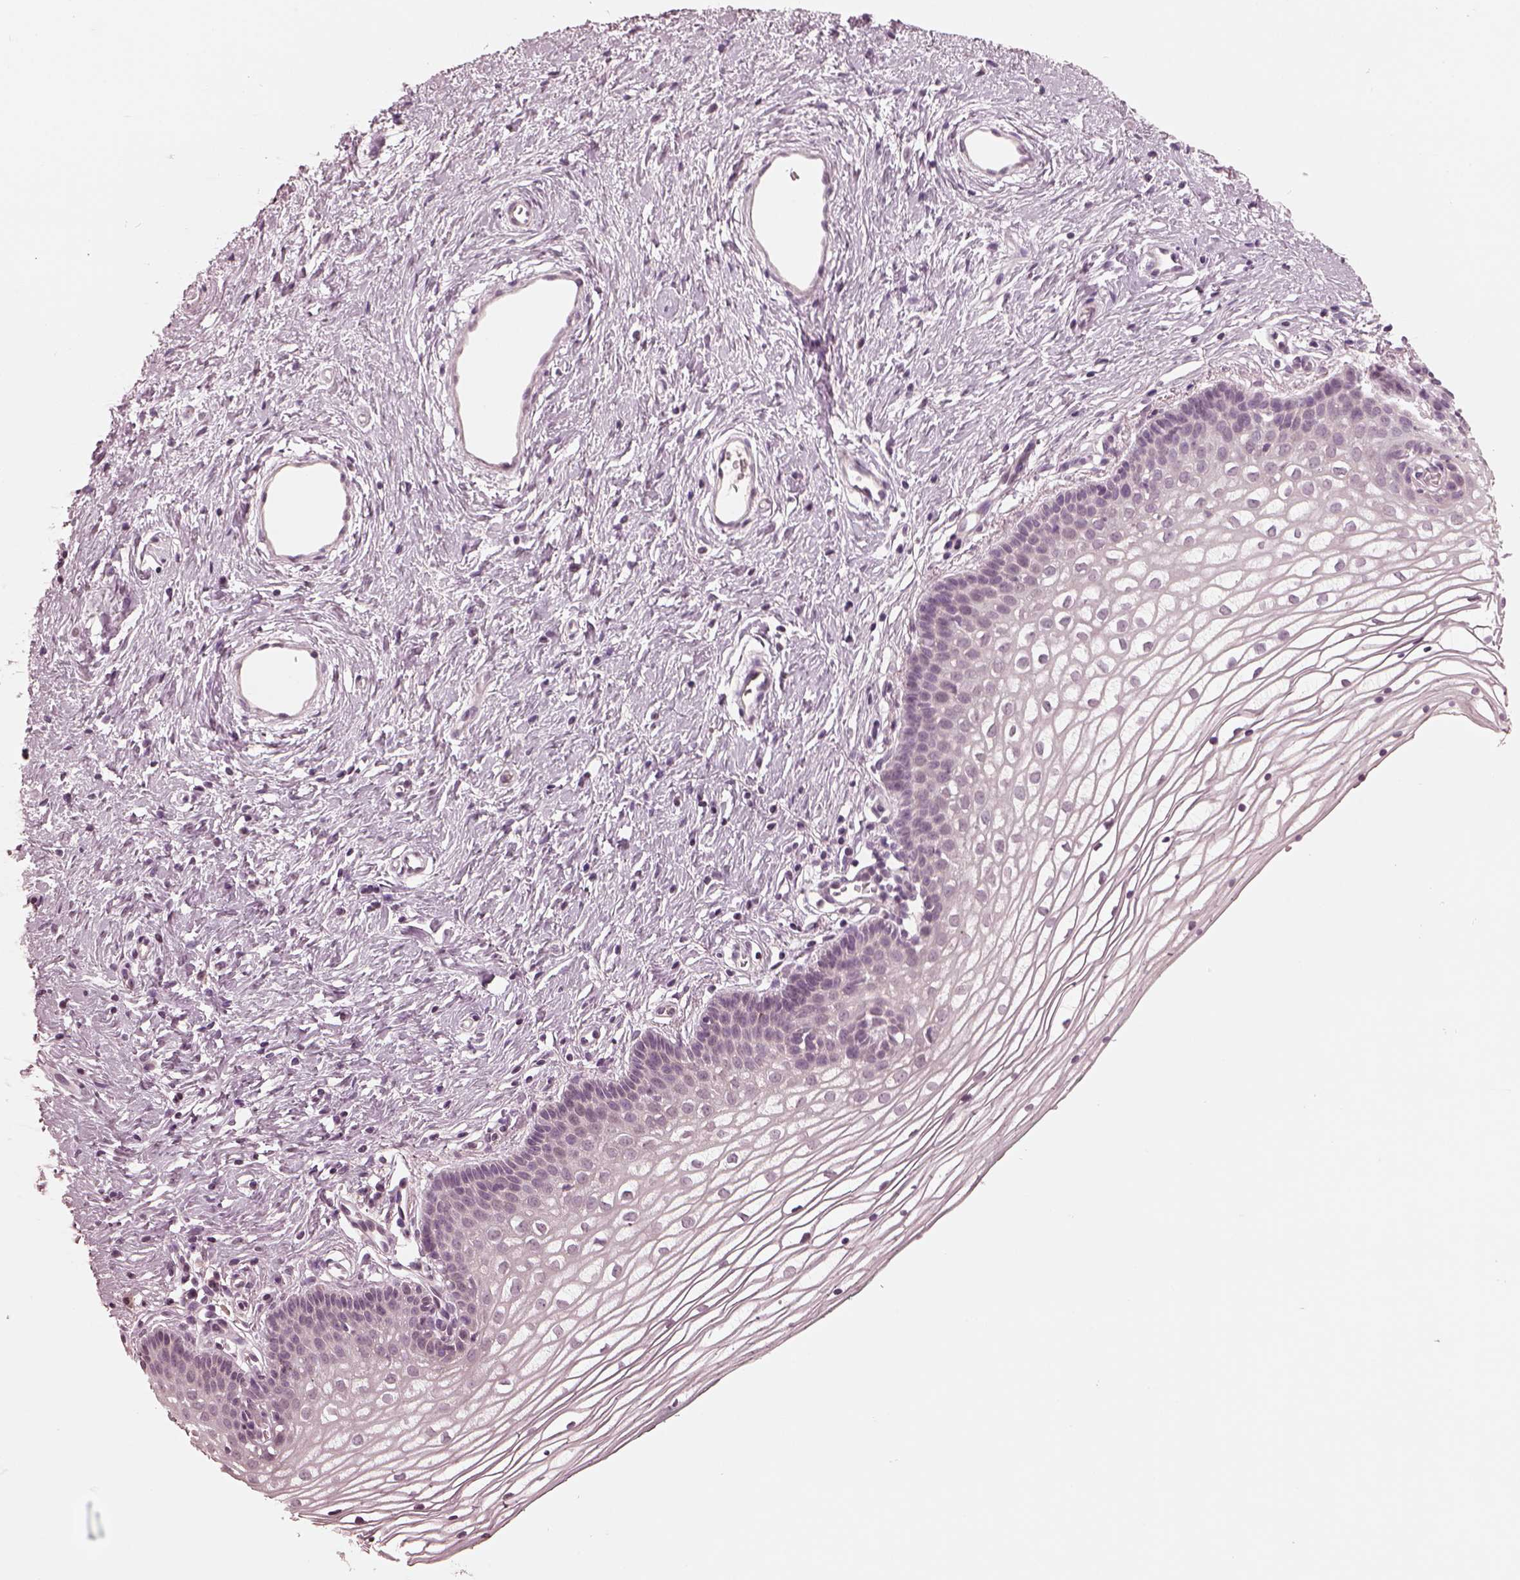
{"staining": {"intensity": "negative", "quantity": "none", "location": "none"}, "tissue": "vagina", "cell_type": "Squamous epithelial cells", "image_type": "normal", "snomed": [{"axis": "morphology", "description": "Normal tissue, NOS"}, {"axis": "topography", "description": "Vagina"}], "caption": "IHC micrograph of normal vagina: human vagina stained with DAB (3,3'-diaminobenzidine) shows no significant protein expression in squamous epithelial cells.", "gene": "RGS7", "patient": {"sex": "female", "age": 36}}